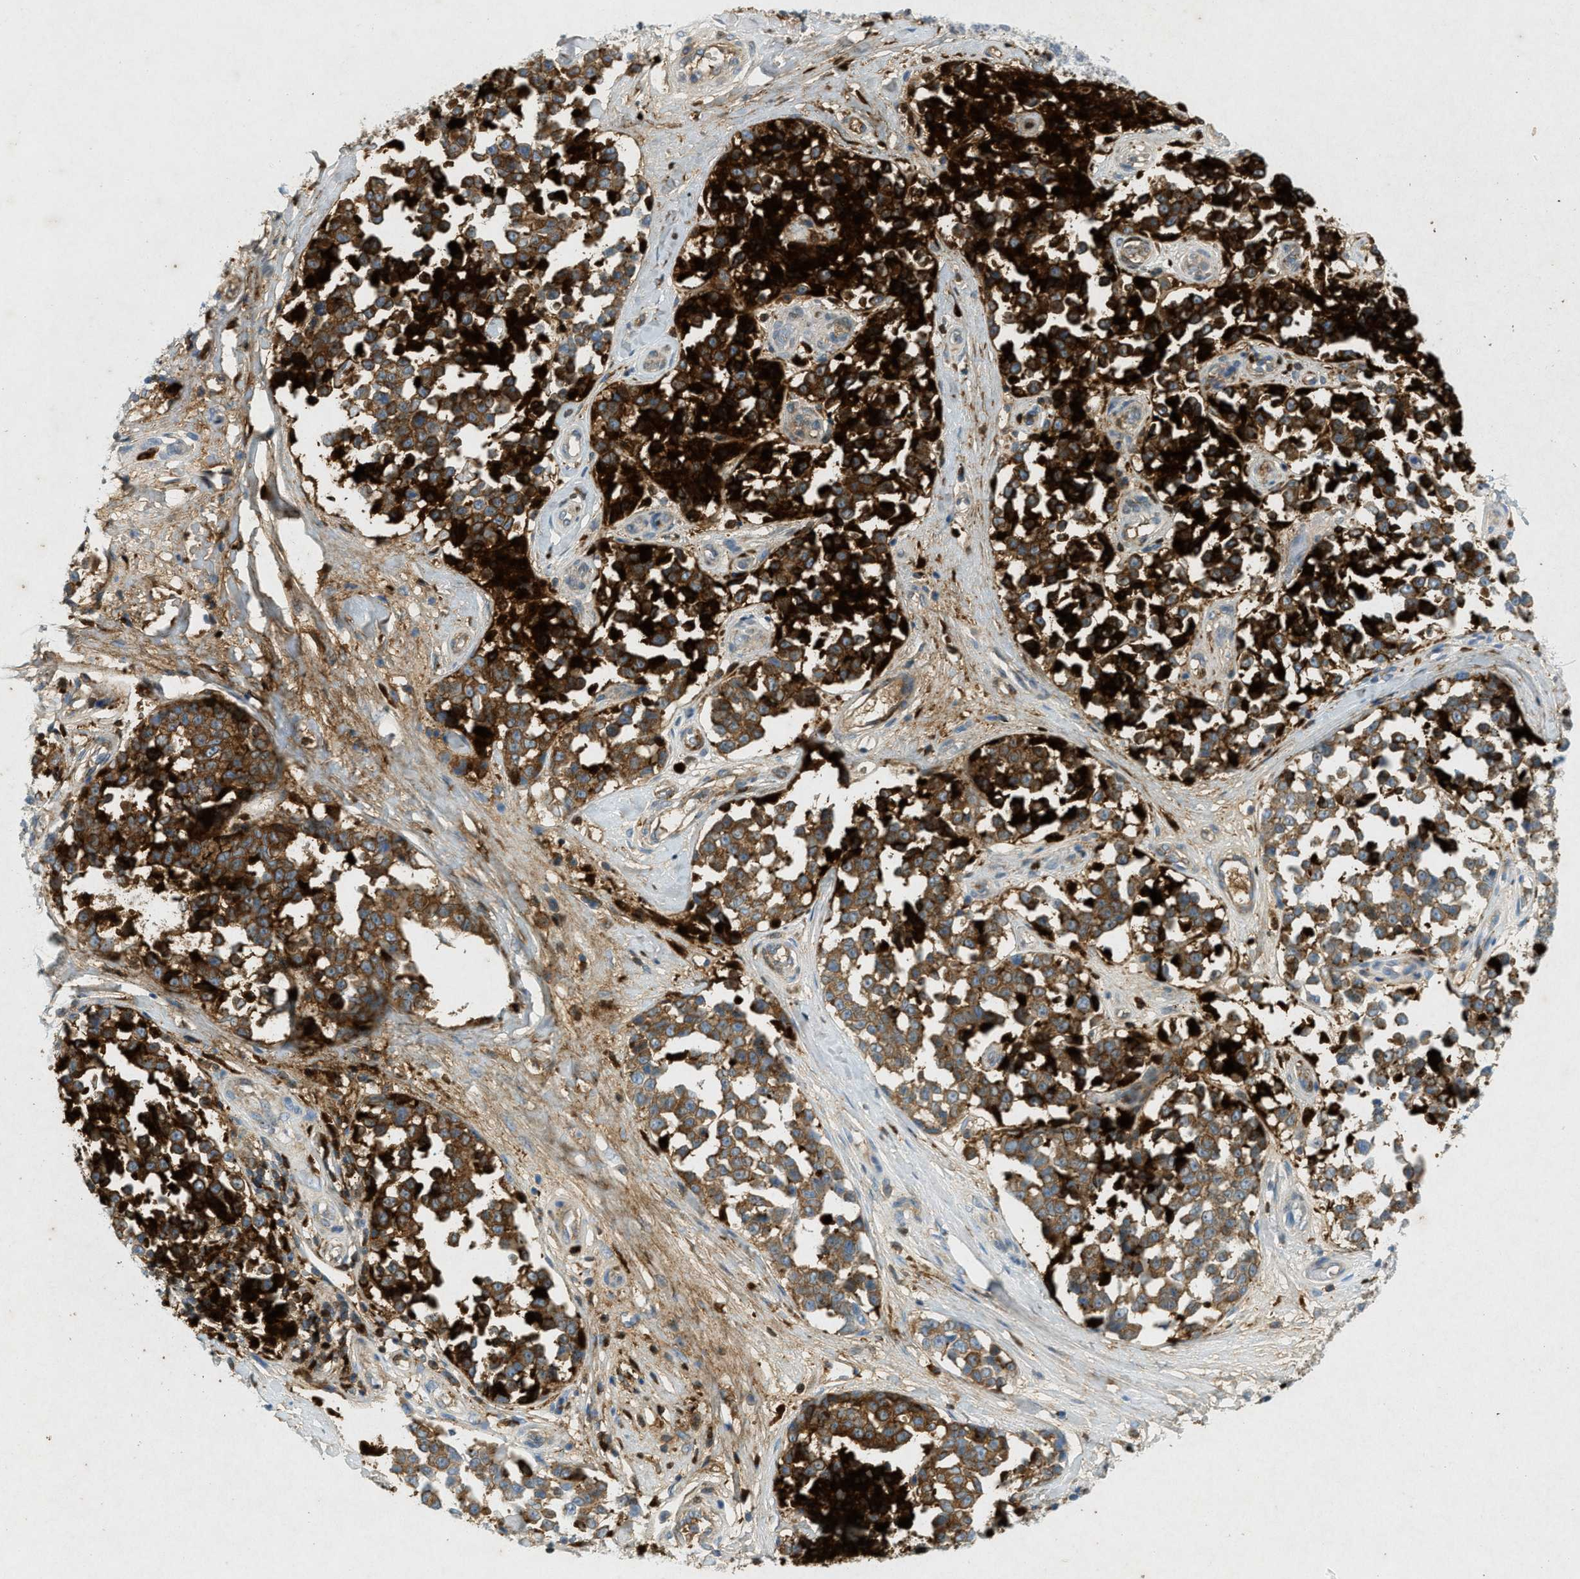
{"staining": {"intensity": "moderate", "quantity": "25%-75%", "location": "cytoplasmic/membranous"}, "tissue": "melanoma", "cell_type": "Tumor cells", "image_type": "cancer", "snomed": [{"axis": "morphology", "description": "Malignant melanoma, NOS"}, {"axis": "topography", "description": "Skin"}], "caption": "Immunohistochemical staining of human malignant melanoma reveals moderate cytoplasmic/membranous protein staining in about 25%-75% of tumor cells.", "gene": "F2", "patient": {"sex": "female", "age": 64}}